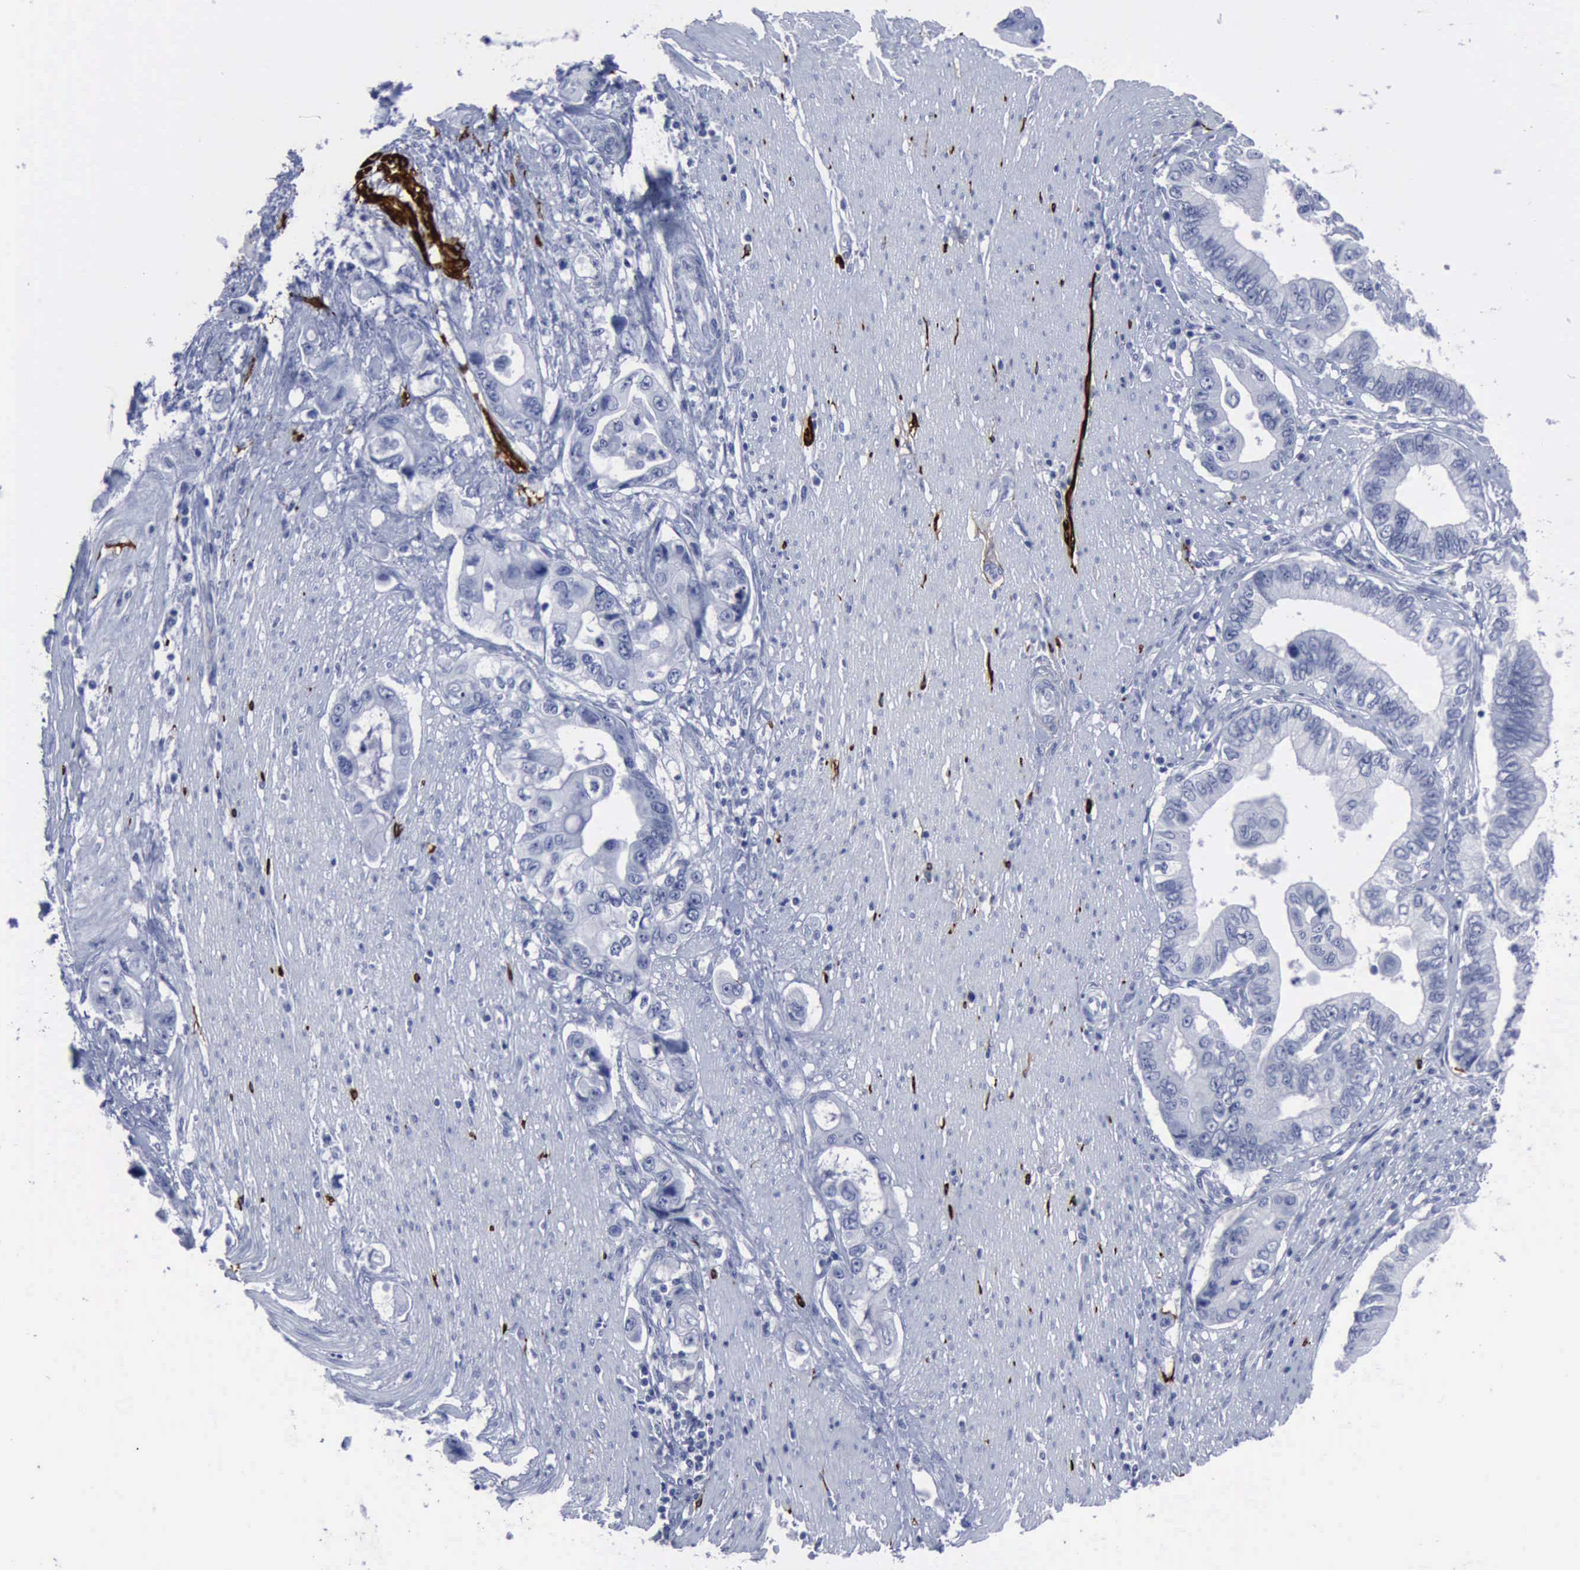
{"staining": {"intensity": "negative", "quantity": "none", "location": "none"}, "tissue": "pancreatic cancer", "cell_type": "Tumor cells", "image_type": "cancer", "snomed": [{"axis": "morphology", "description": "Adenocarcinoma, NOS"}, {"axis": "topography", "description": "Pancreas"}, {"axis": "topography", "description": "Stomach, upper"}], "caption": "A photomicrograph of human pancreatic adenocarcinoma is negative for staining in tumor cells.", "gene": "NGFR", "patient": {"sex": "male", "age": 77}}